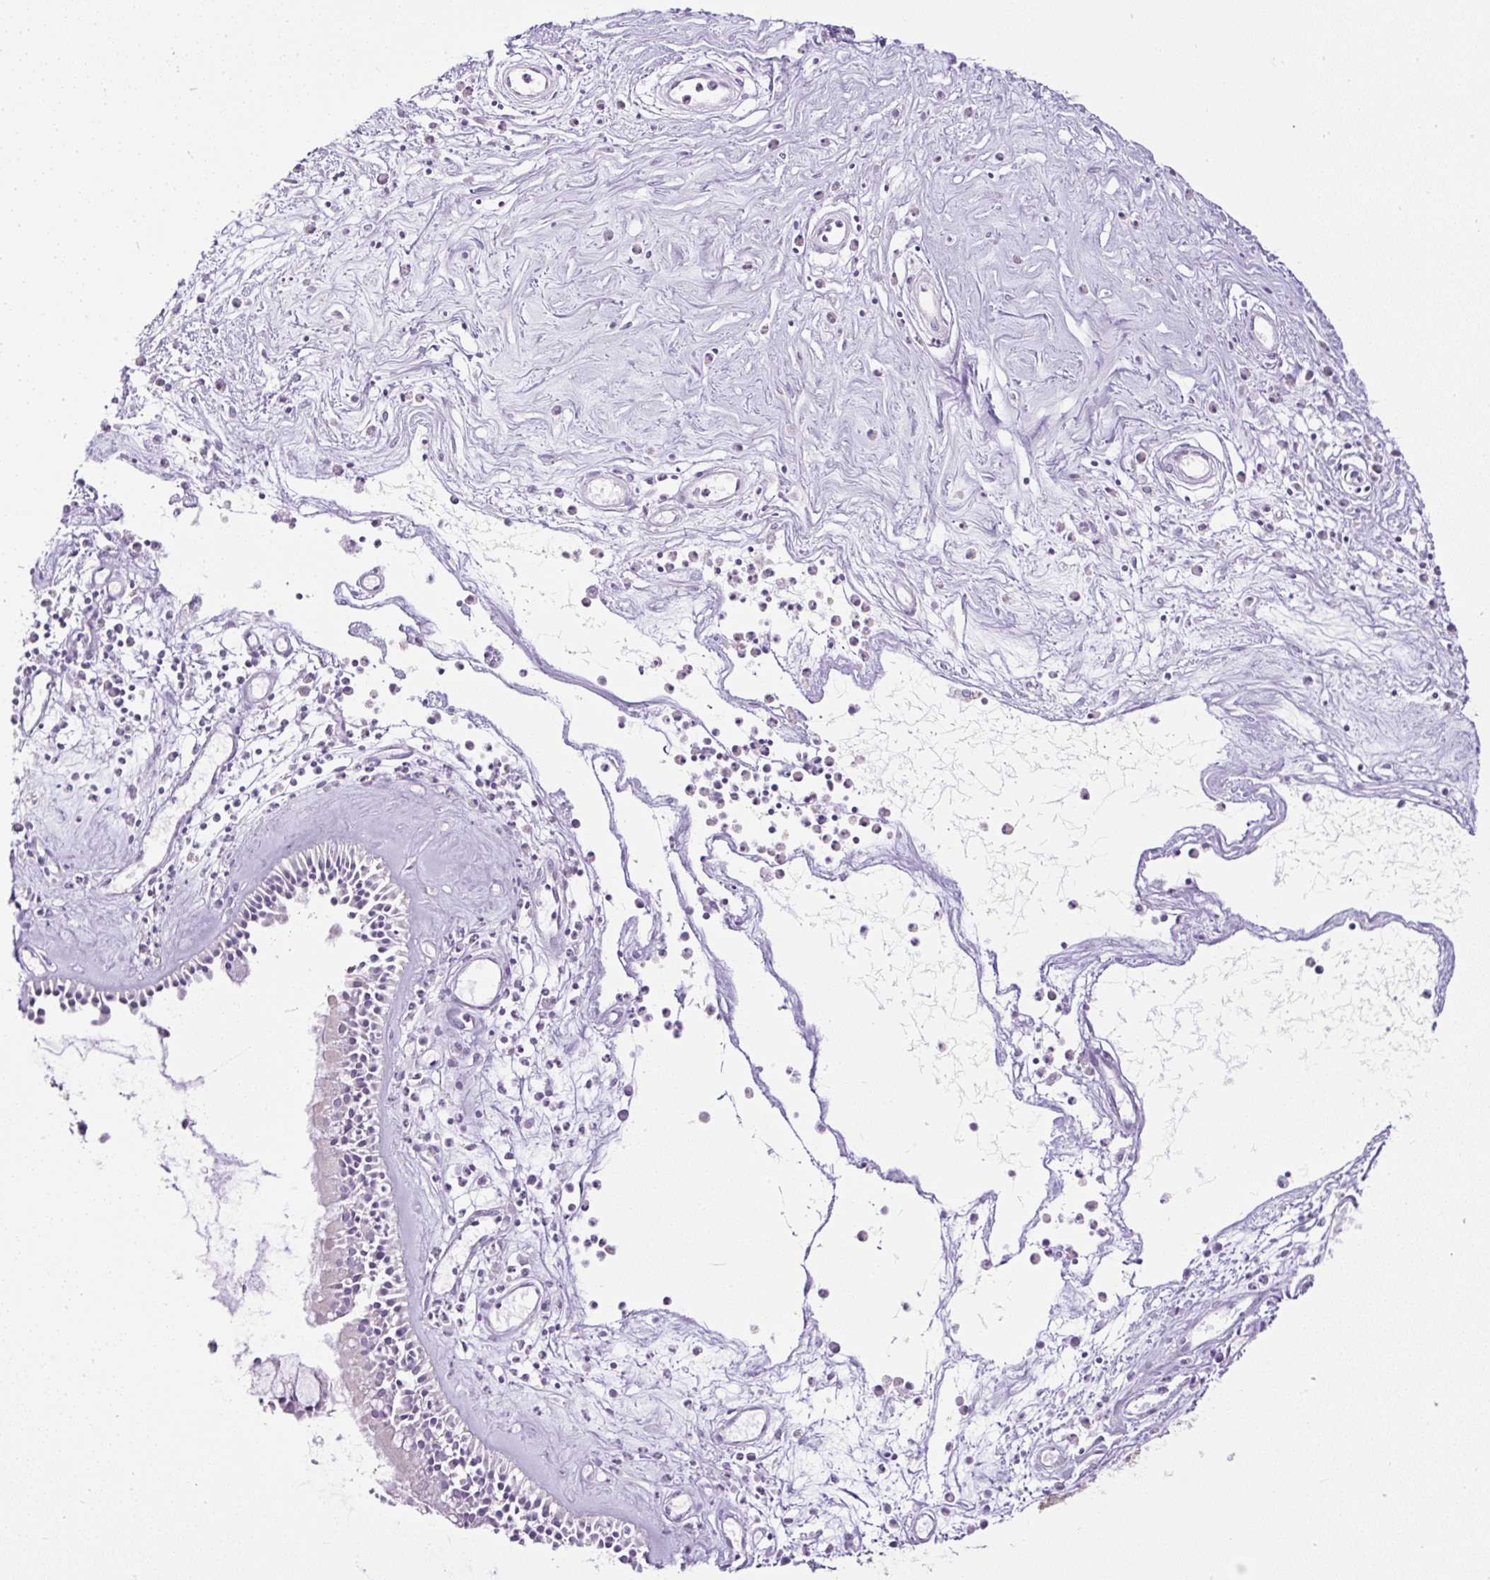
{"staining": {"intensity": "moderate", "quantity": "25%-75%", "location": "cytoplasmic/membranous"}, "tissue": "nasopharynx", "cell_type": "Respiratory epithelial cells", "image_type": "normal", "snomed": [{"axis": "morphology", "description": "Normal tissue, NOS"}, {"axis": "morphology", "description": "Inflammation, NOS"}, {"axis": "topography", "description": "Nasopharynx"}], "caption": "Immunohistochemistry (IHC) staining of benign nasopharynx, which reveals medium levels of moderate cytoplasmic/membranous staining in approximately 25%-75% of respiratory epithelial cells indicating moderate cytoplasmic/membranous protein staining. The staining was performed using DAB (brown) for protein detection and nuclei were counterstained in hematoxylin (blue).", "gene": "ZNF547", "patient": {"sex": "male", "age": 61}}